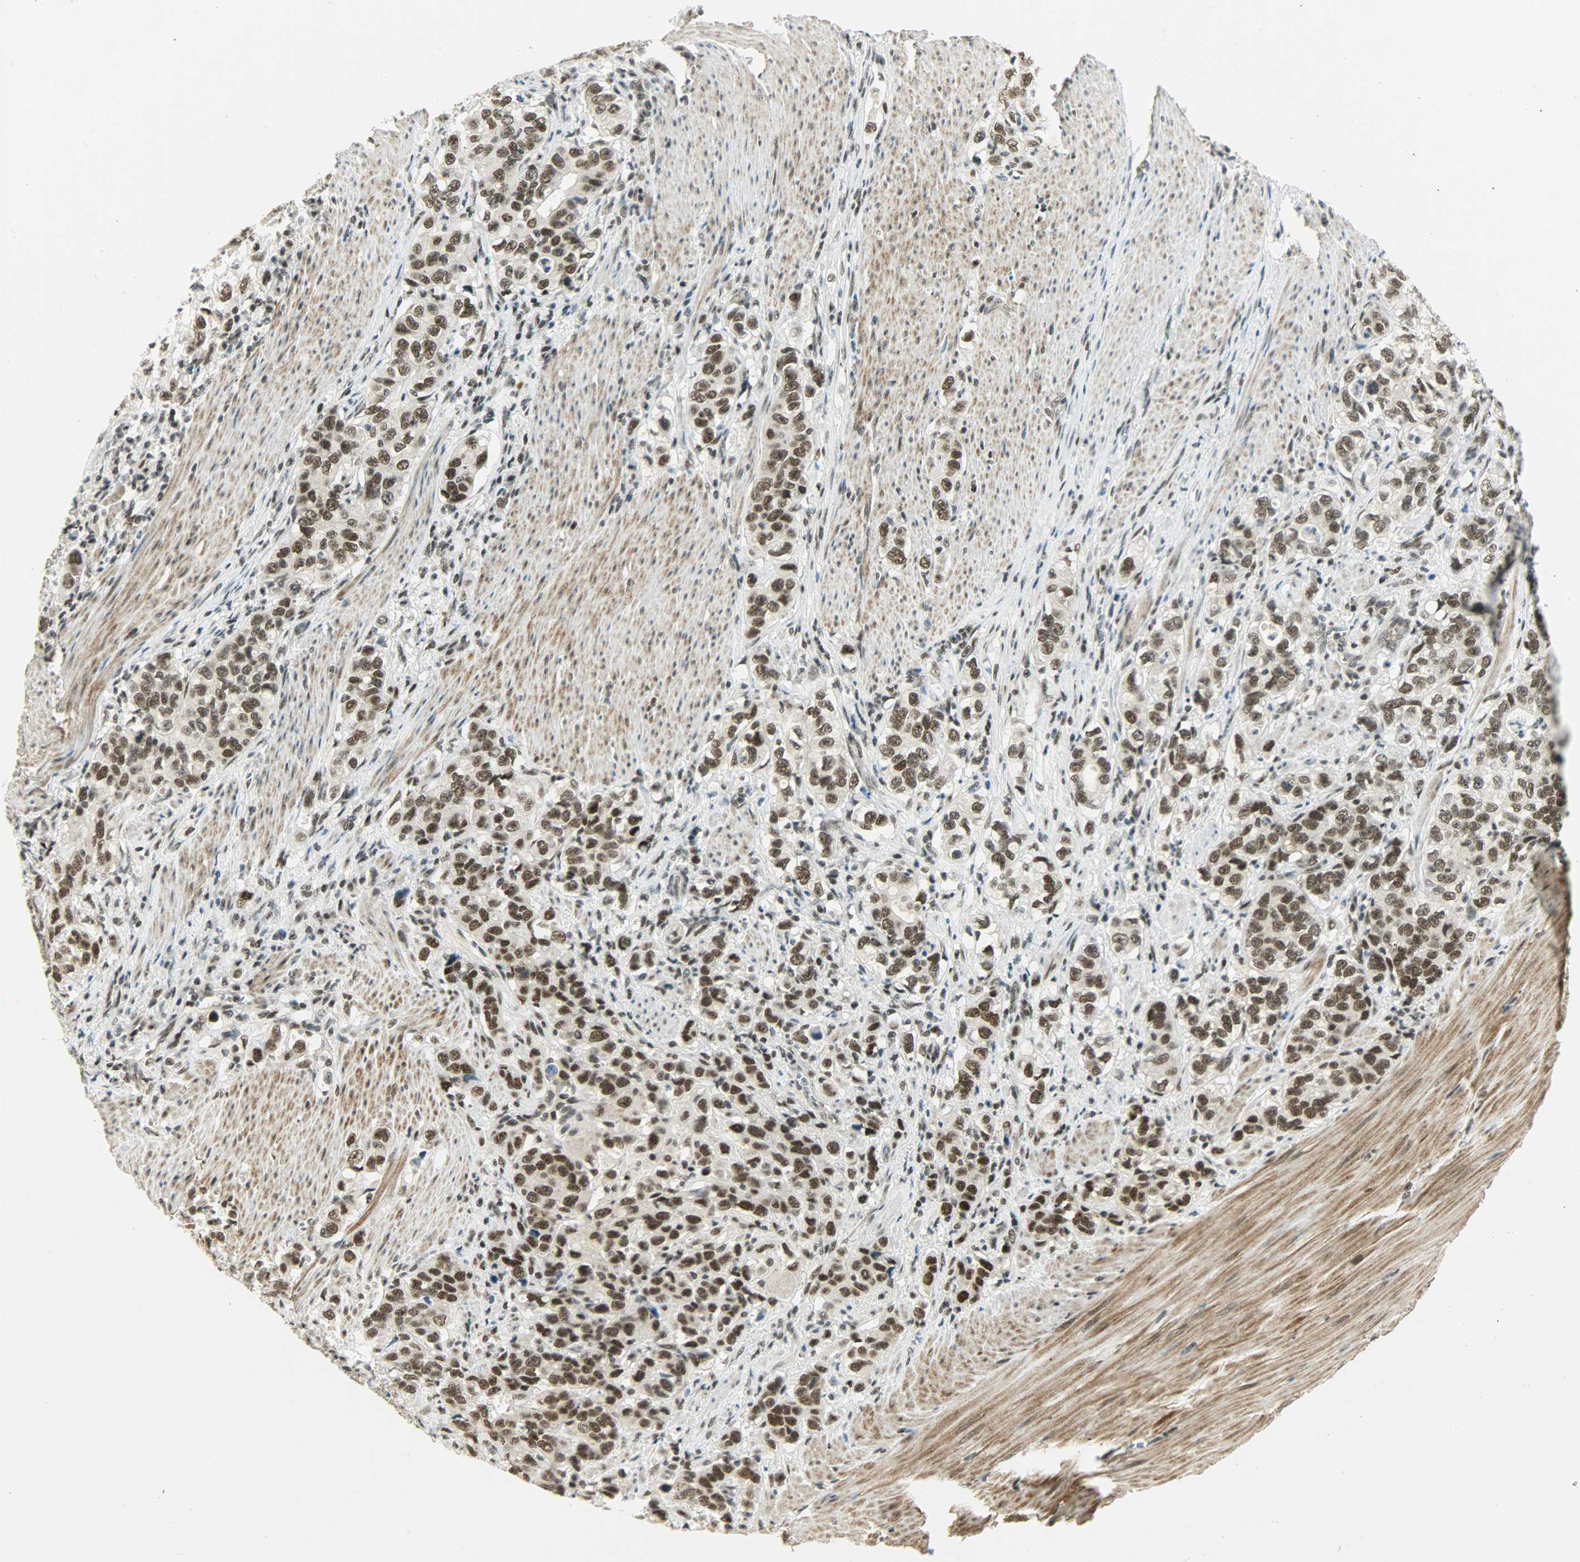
{"staining": {"intensity": "strong", "quantity": ">75%", "location": "nuclear"}, "tissue": "stomach cancer", "cell_type": "Tumor cells", "image_type": "cancer", "snomed": [{"axis": "morphology", "description": "Adenocarcinoma, NOS"}, {"axis": "topography", "description": "Stomach, lower"}], "caption": "Protein analysis of stomach cancer (adenocarcinoma) tissue demonstrates strong nuclear expression in about >75% of tumor cells. Nuclei are stained in blue.", "gene": "SUGP1", "patient": {"sex": "female", "age": 72}}